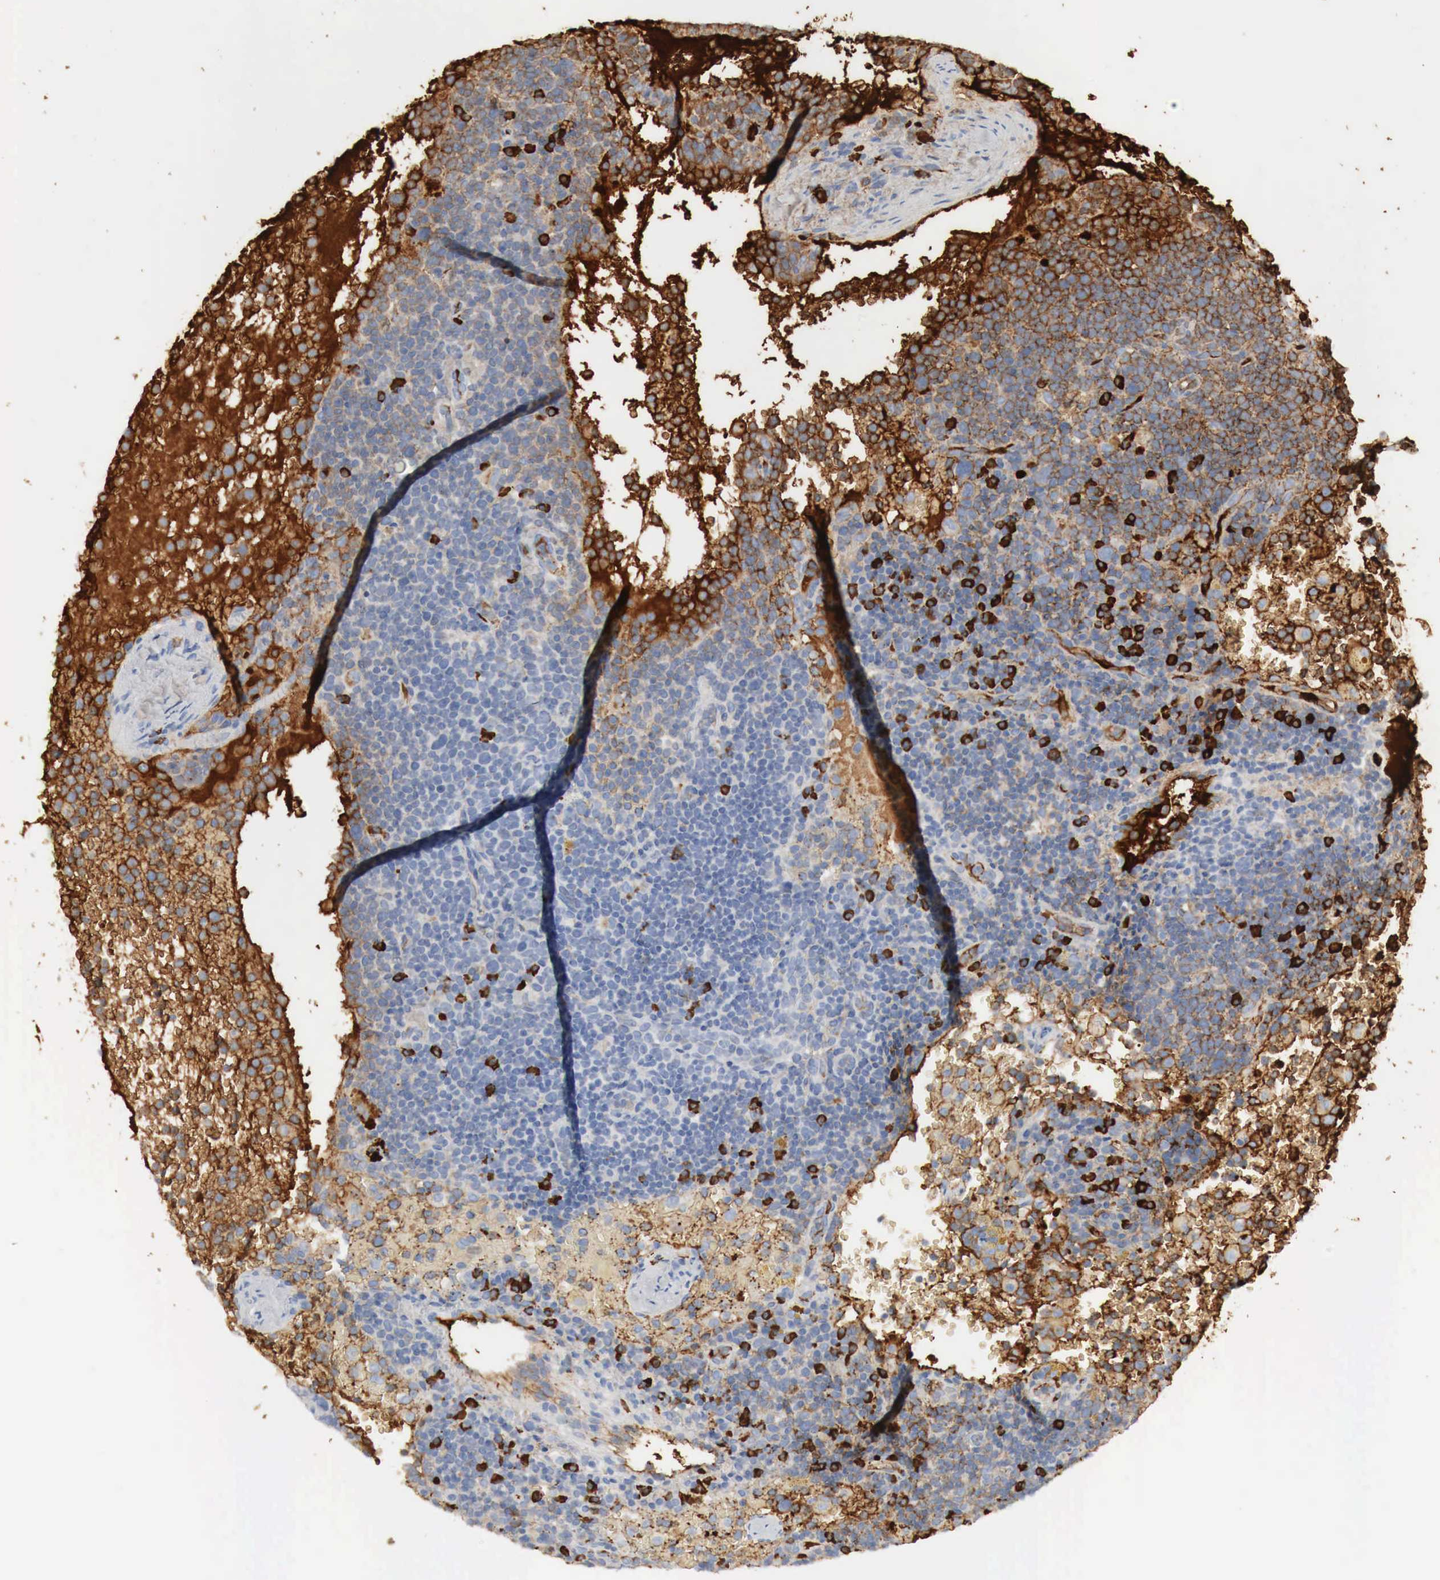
{"staining": {"intensity": "negative", "quantity": "none", "location": "none"}, "tissue": "lymphoma", "cell_type": "Tumor cells", "image_type": "cancer", "snomed": [{"axis": "morphology", "description": "Malignant lymphoma, non-Hodgkin's type, High grade"}, {"axis": "topography", "description": "Lymph node"}], "caption": "An image of malignant lymphoma, non-Hodgkin's type (high-grade) stained for a protein demonstrates no brown staining in tumor cells.", "gene": "IGLC3", "patient": {"sex": "female", "age": 76}}